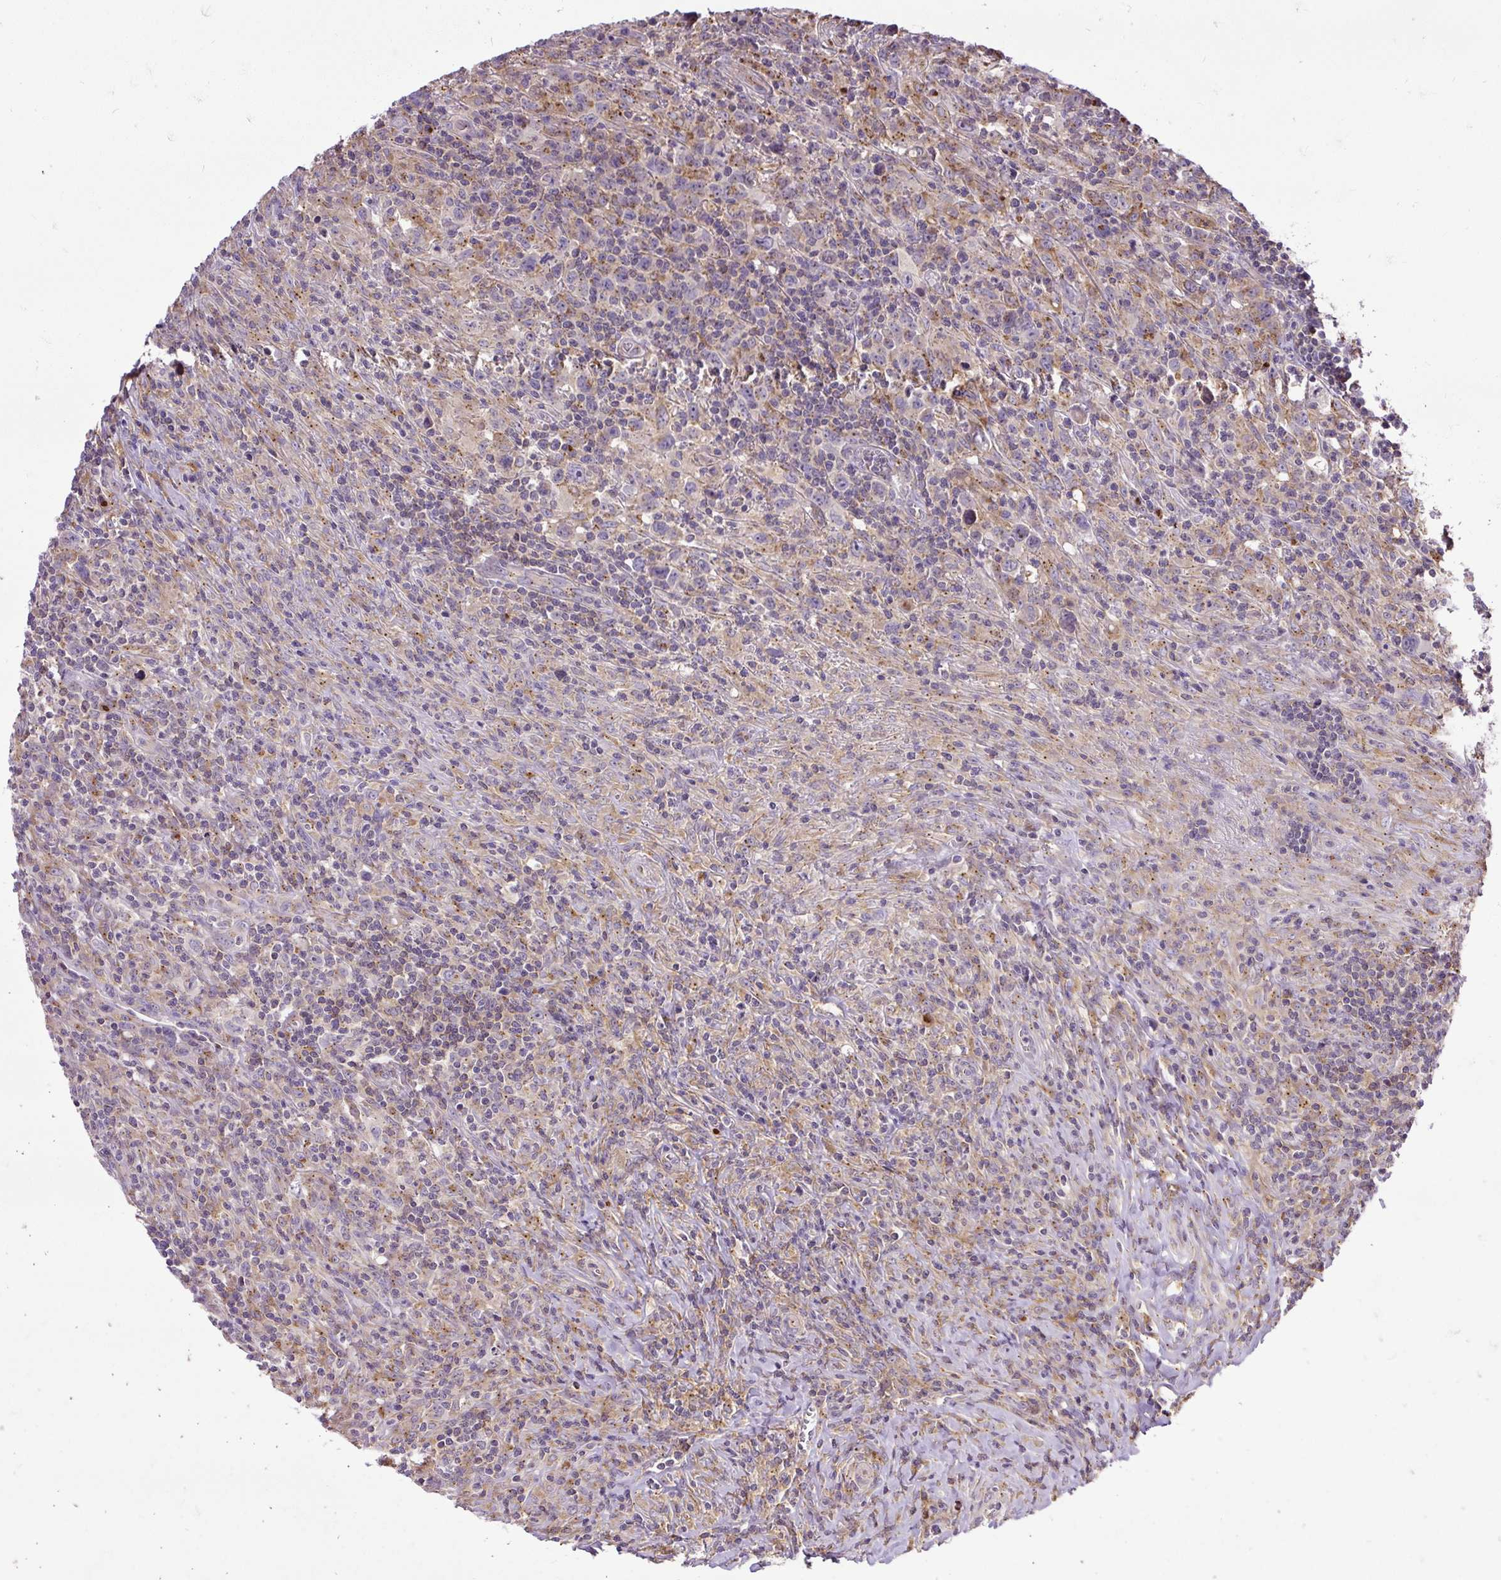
{"staining": {"intensity": "negative", "quantity": "none", "location": "none"}, "tissue": "lymphoma", "cell_type": "Tumor cells", "image_type": "cancer", "snomed": [{"axis": "morphology", "description": "Hodgkin's disease, NOS"}, {"axis": "topography", "description": "Lymph node"}], "caption": "The micrograph exhibits no staining of tumor cells in Hodgkin's disease. (Stains: DAB IHC with hematoxylin counter stain, Microscopy: brightfield microscopy at high magnification).", "gene": "SMC4", "patient": {"sex": "female", "age": 18}}